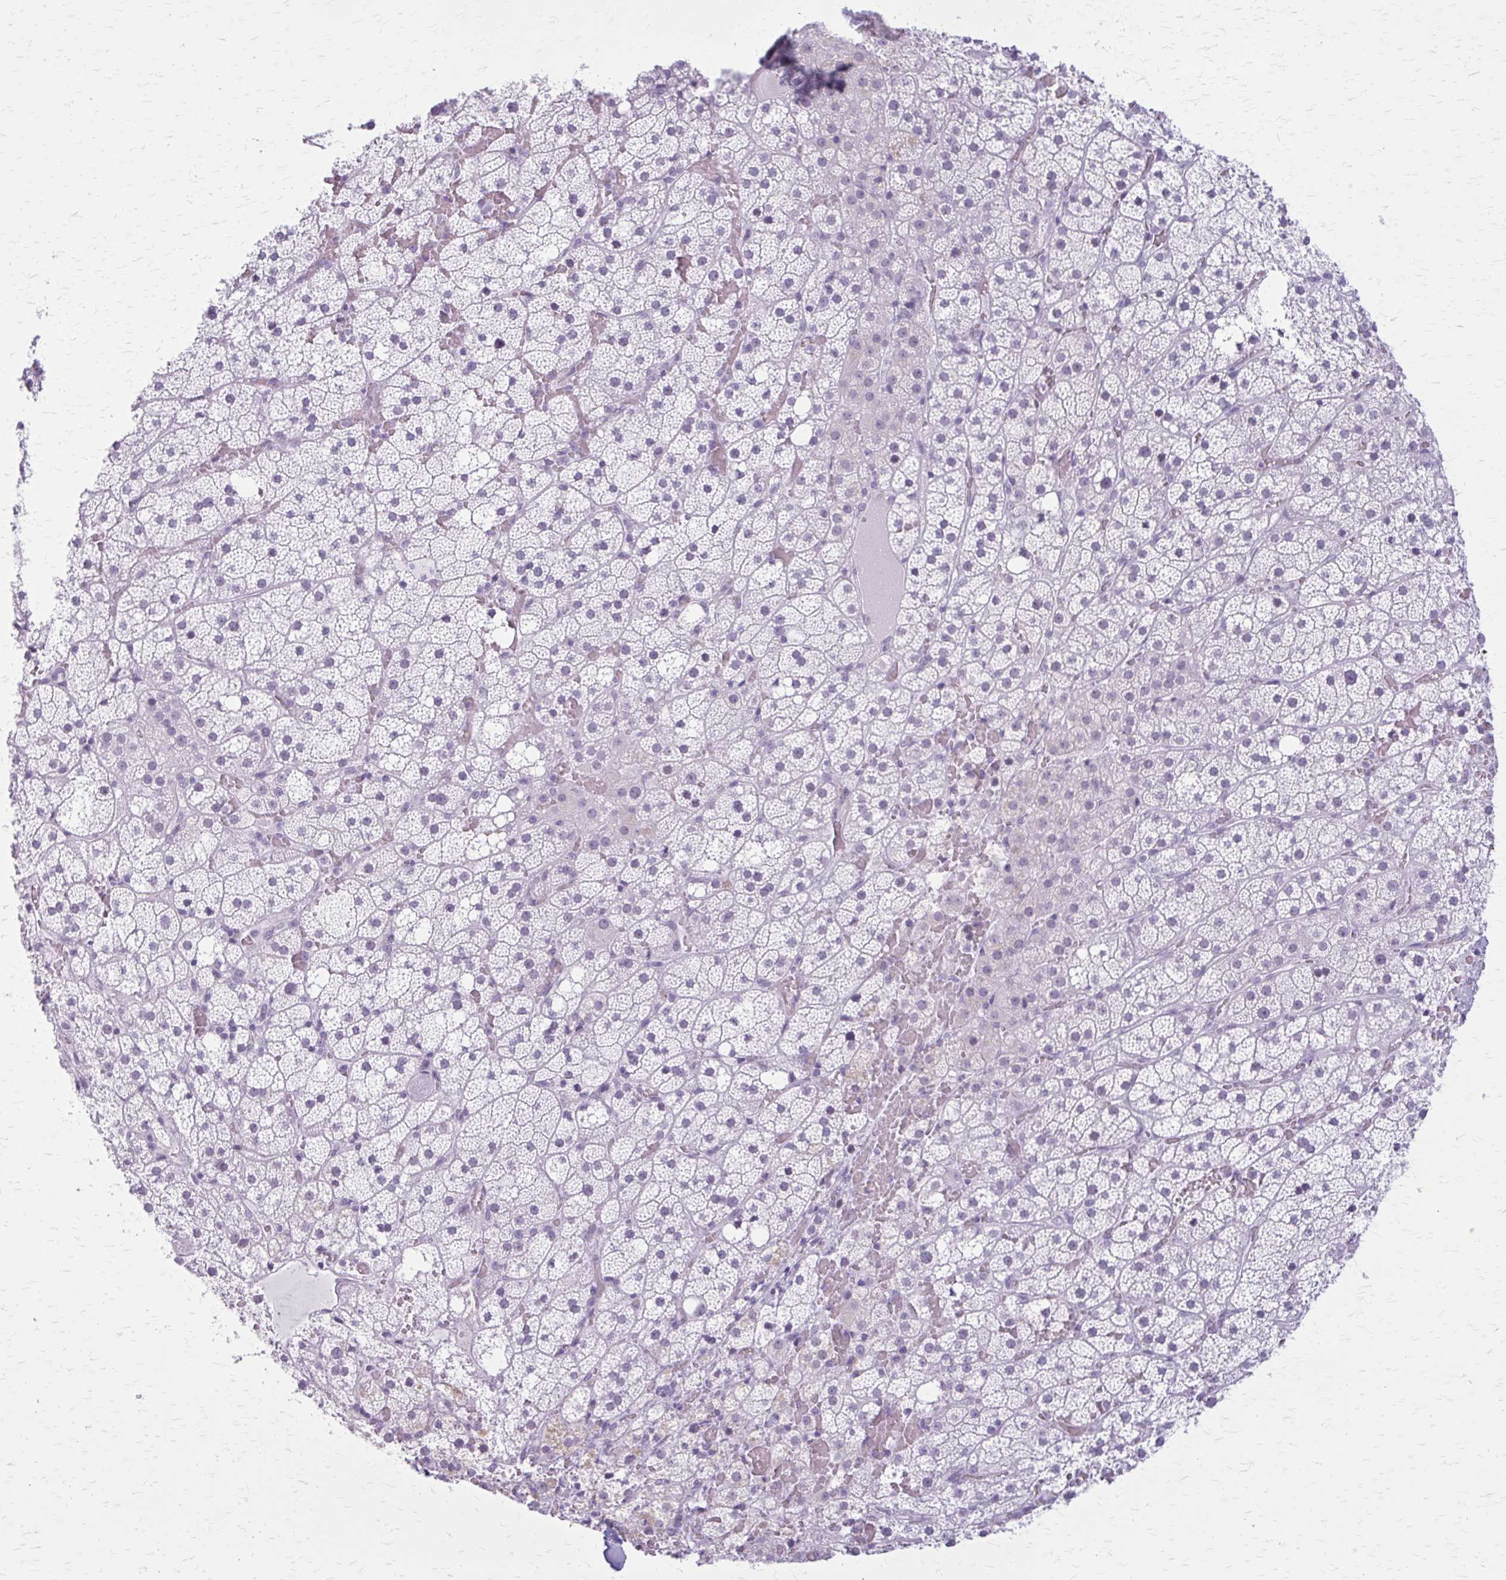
{"staining": {"intensity": "negative", "quantity": "none", "location": "none"}, "tissue": "adrenal gland", "cell_type": "Glandular cells", "image_type": "normal", "snomed": [{"axis": "morphology", "description": "Normal tissue, NOS"}, {"axis": "topography", "description": "Adrenal gland"}], "caption": "This micrograph is of unremarkable adrenal gland stained with immunohistochemistry (IHC) to label a protein in brown with the nuclei are counter-stained blue. There is no staining in glandular cells.", "gene": "GAD1", "patient": {"sex": "male", "age": 53}}